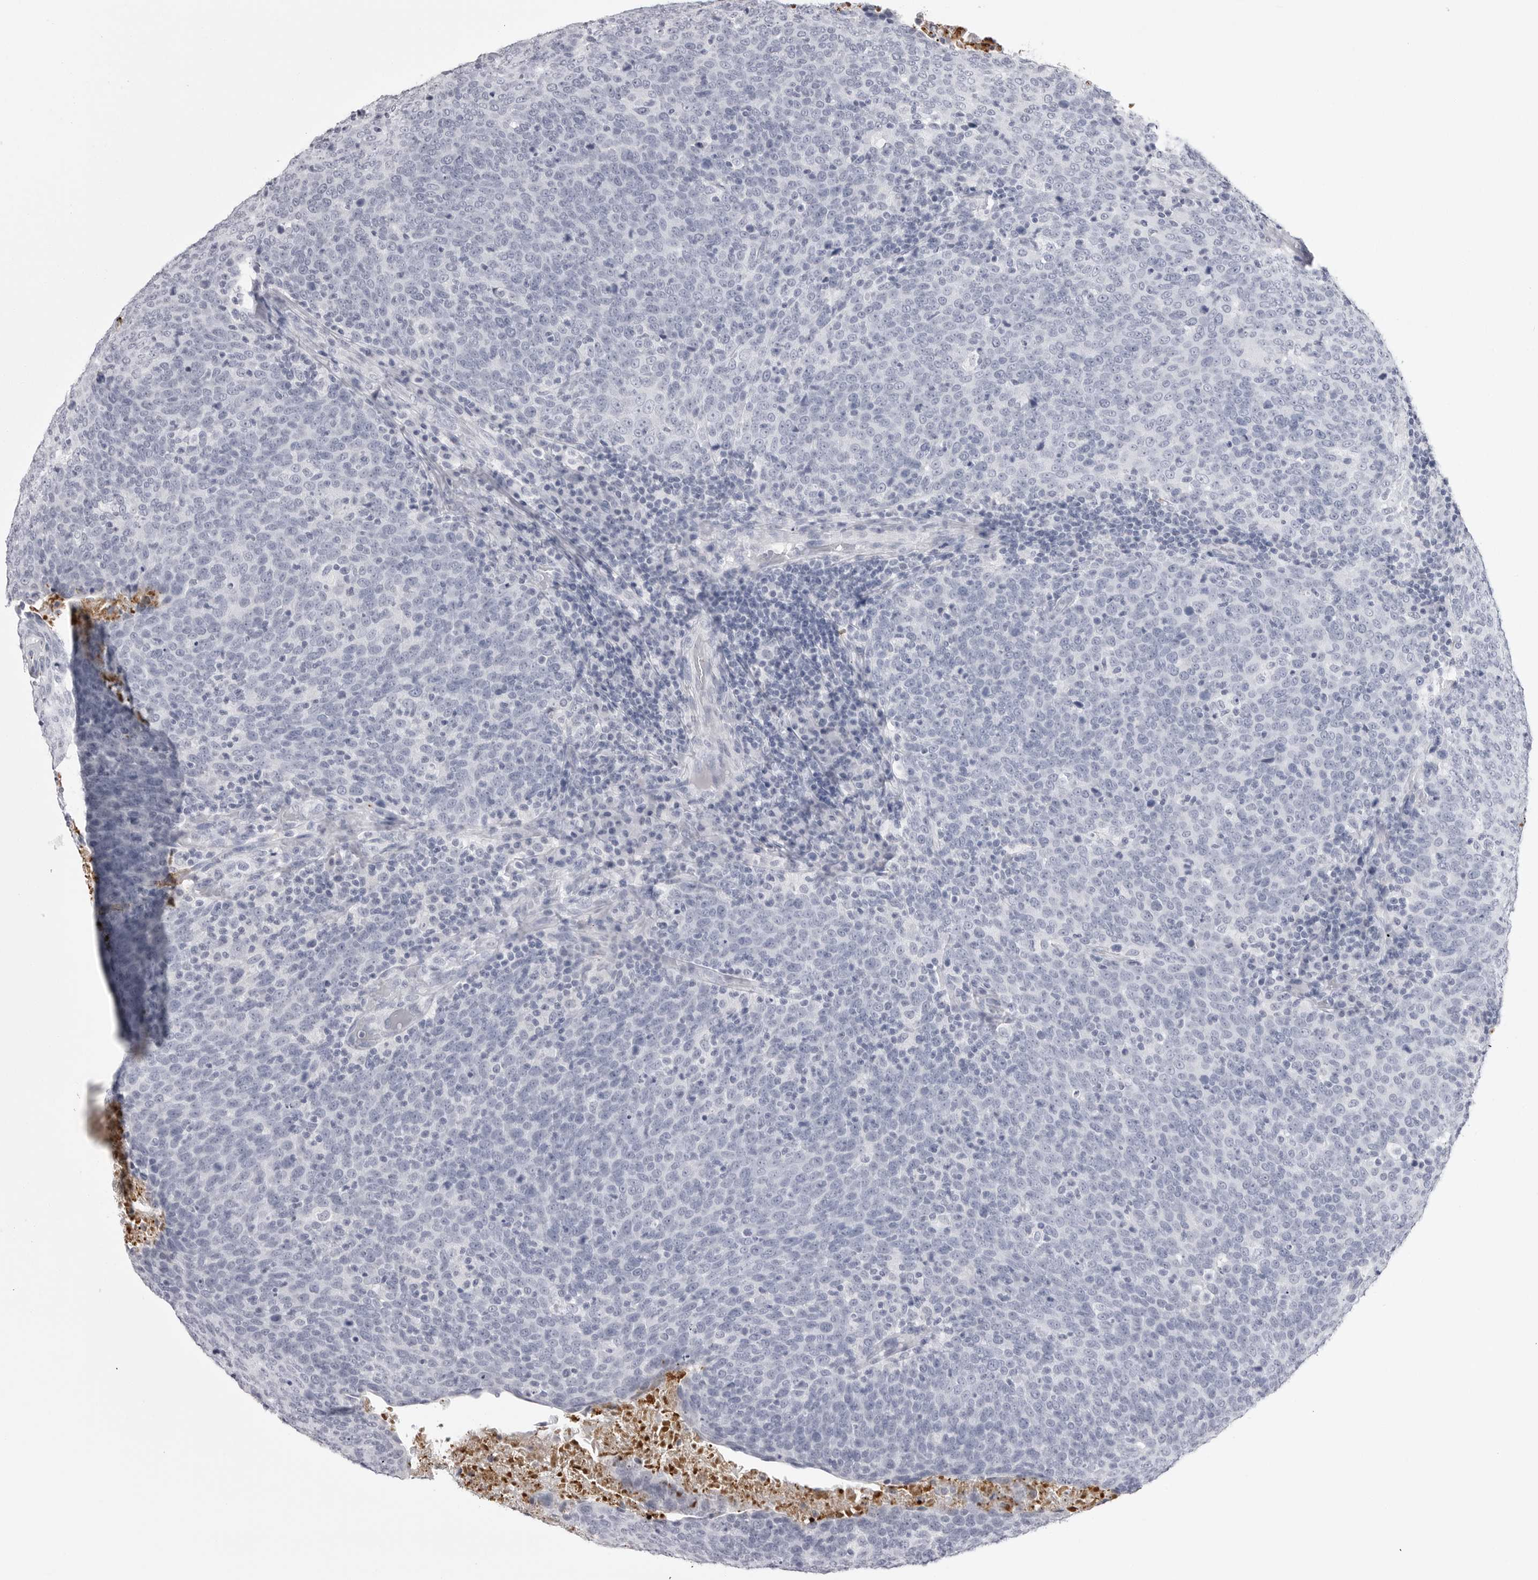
{"staining": {"intensity": "negative", "quantity": "none", "location": "none"}, "tissue": "head and neck cancer", "cell_type": "Tumor cells", "image_type": "cancer", "snomed": [{"axis": "morphology", "description": "Squamous cell carcinoma, NOS"}, {"axis": "morphology", "description": "Squamous cell carcinoma, metastatic, NOS"}, {"axis": "topography", "description": "Lymph node"}, {"axis": "topography", "description": "Head-Neck"}], "caption": "The IHC image has no significant positivity in tumor cells of squamous cell carcinoma (head and neck) tissue.", "gene": "COL26A1", "patient": {"sex": "male", "age": 62}}